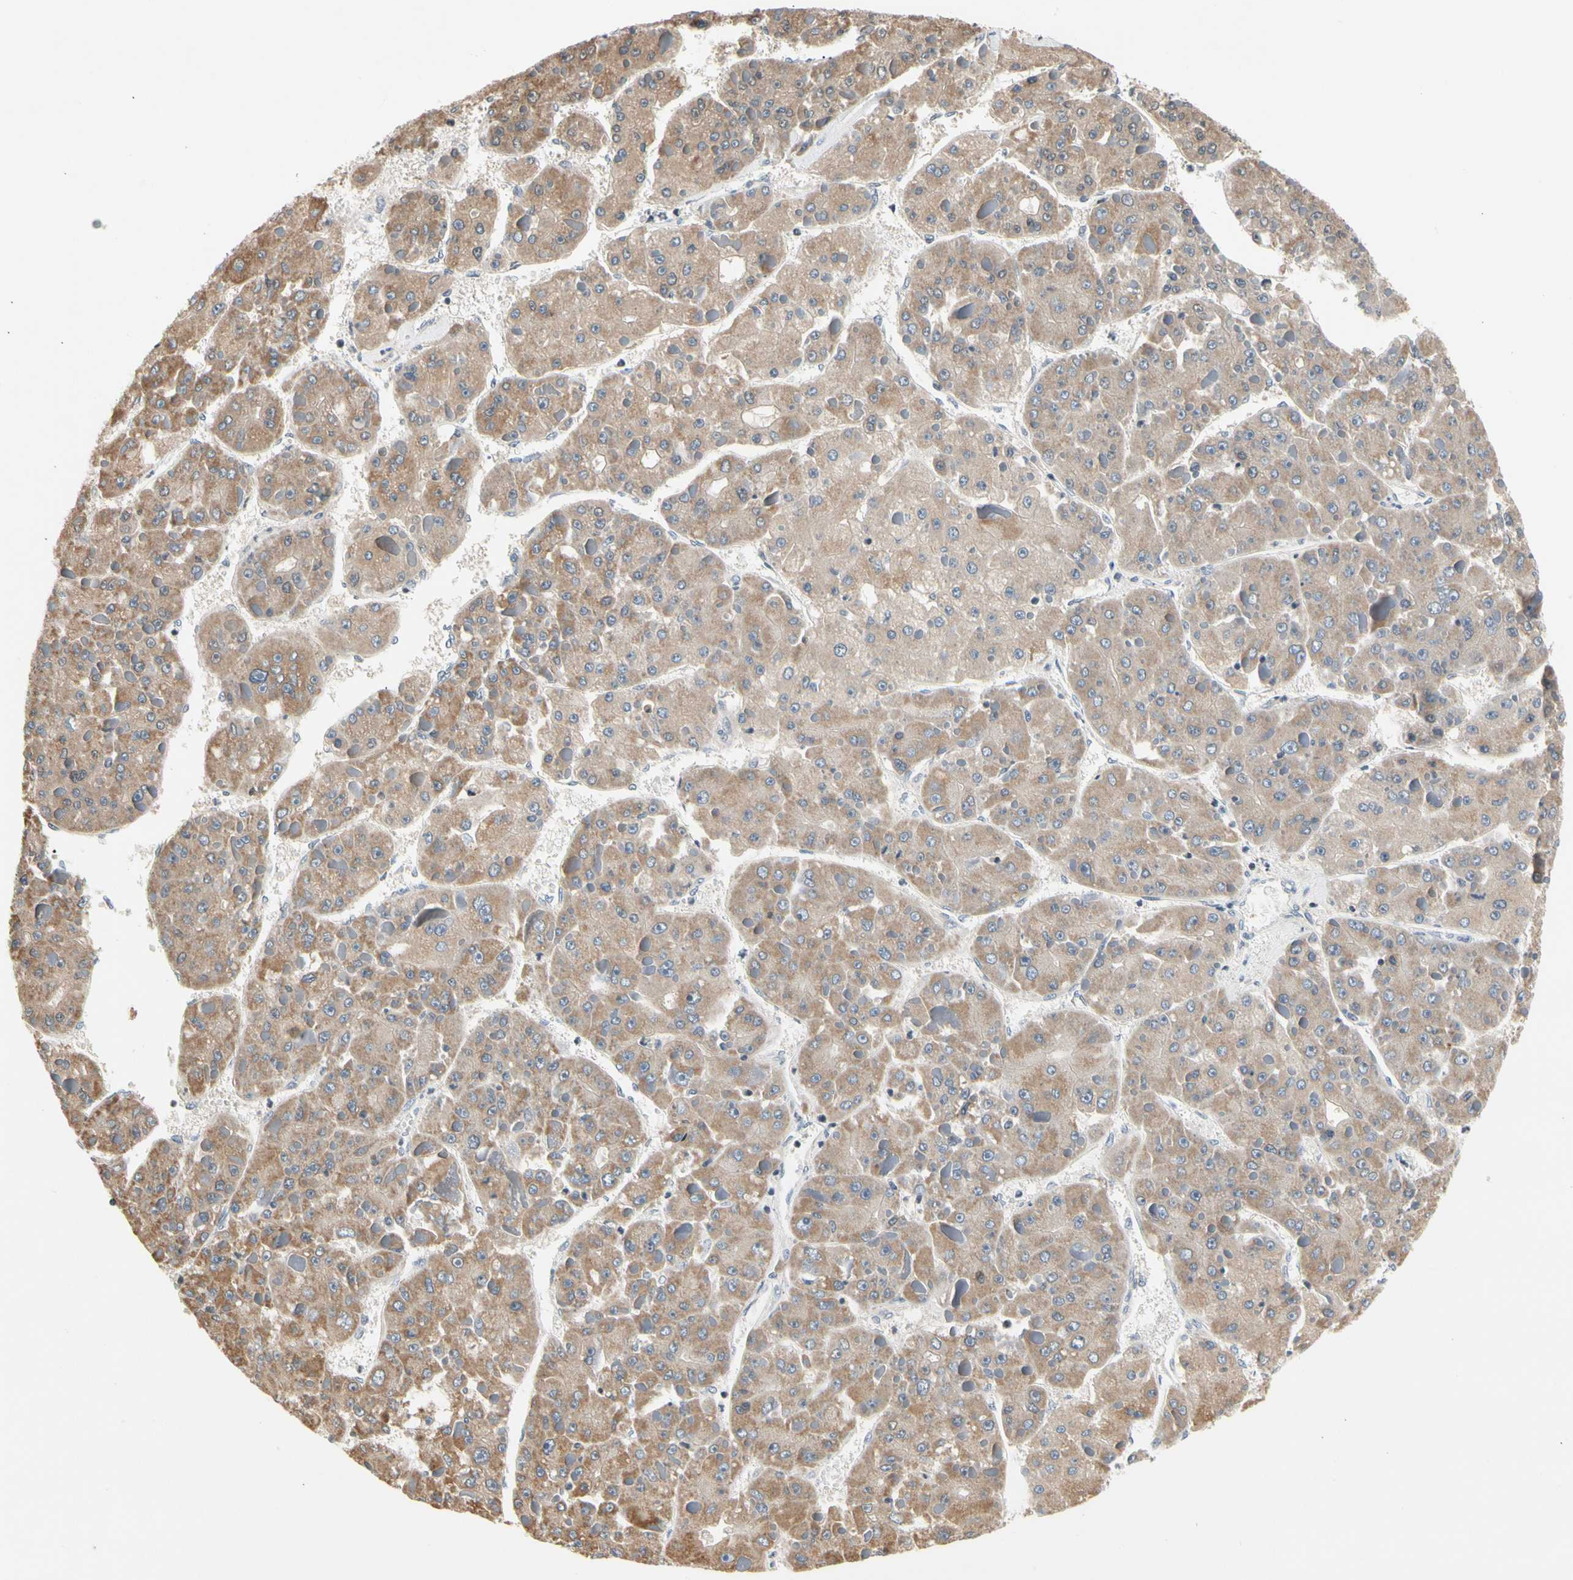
{"staining": {"intensity": "weak", "quantity": ">75%", "location": "cytoplasmic/membranous"}, "tissue": "liver cancer", "cell_type": "Tumor cells", "image_type": "cancer", "snomed": [{"axis": "morphology", "description": "Carcinoma, Hepatocellular, NOS"}, {"axis": "topography", "description": "Liver"}], "caption": "High-magnification brightfield microscopy of liver cancer stained with DAB (3,3'-diaminobenzidine) (brown) and counterstained with hematoxylin (blue). tumor cells exhibit weak cytoplasmic/membranous expression is present in approximately>75% of cells.", "gene": "SOX30", "patient": {"sex": "female", "age": 73}}